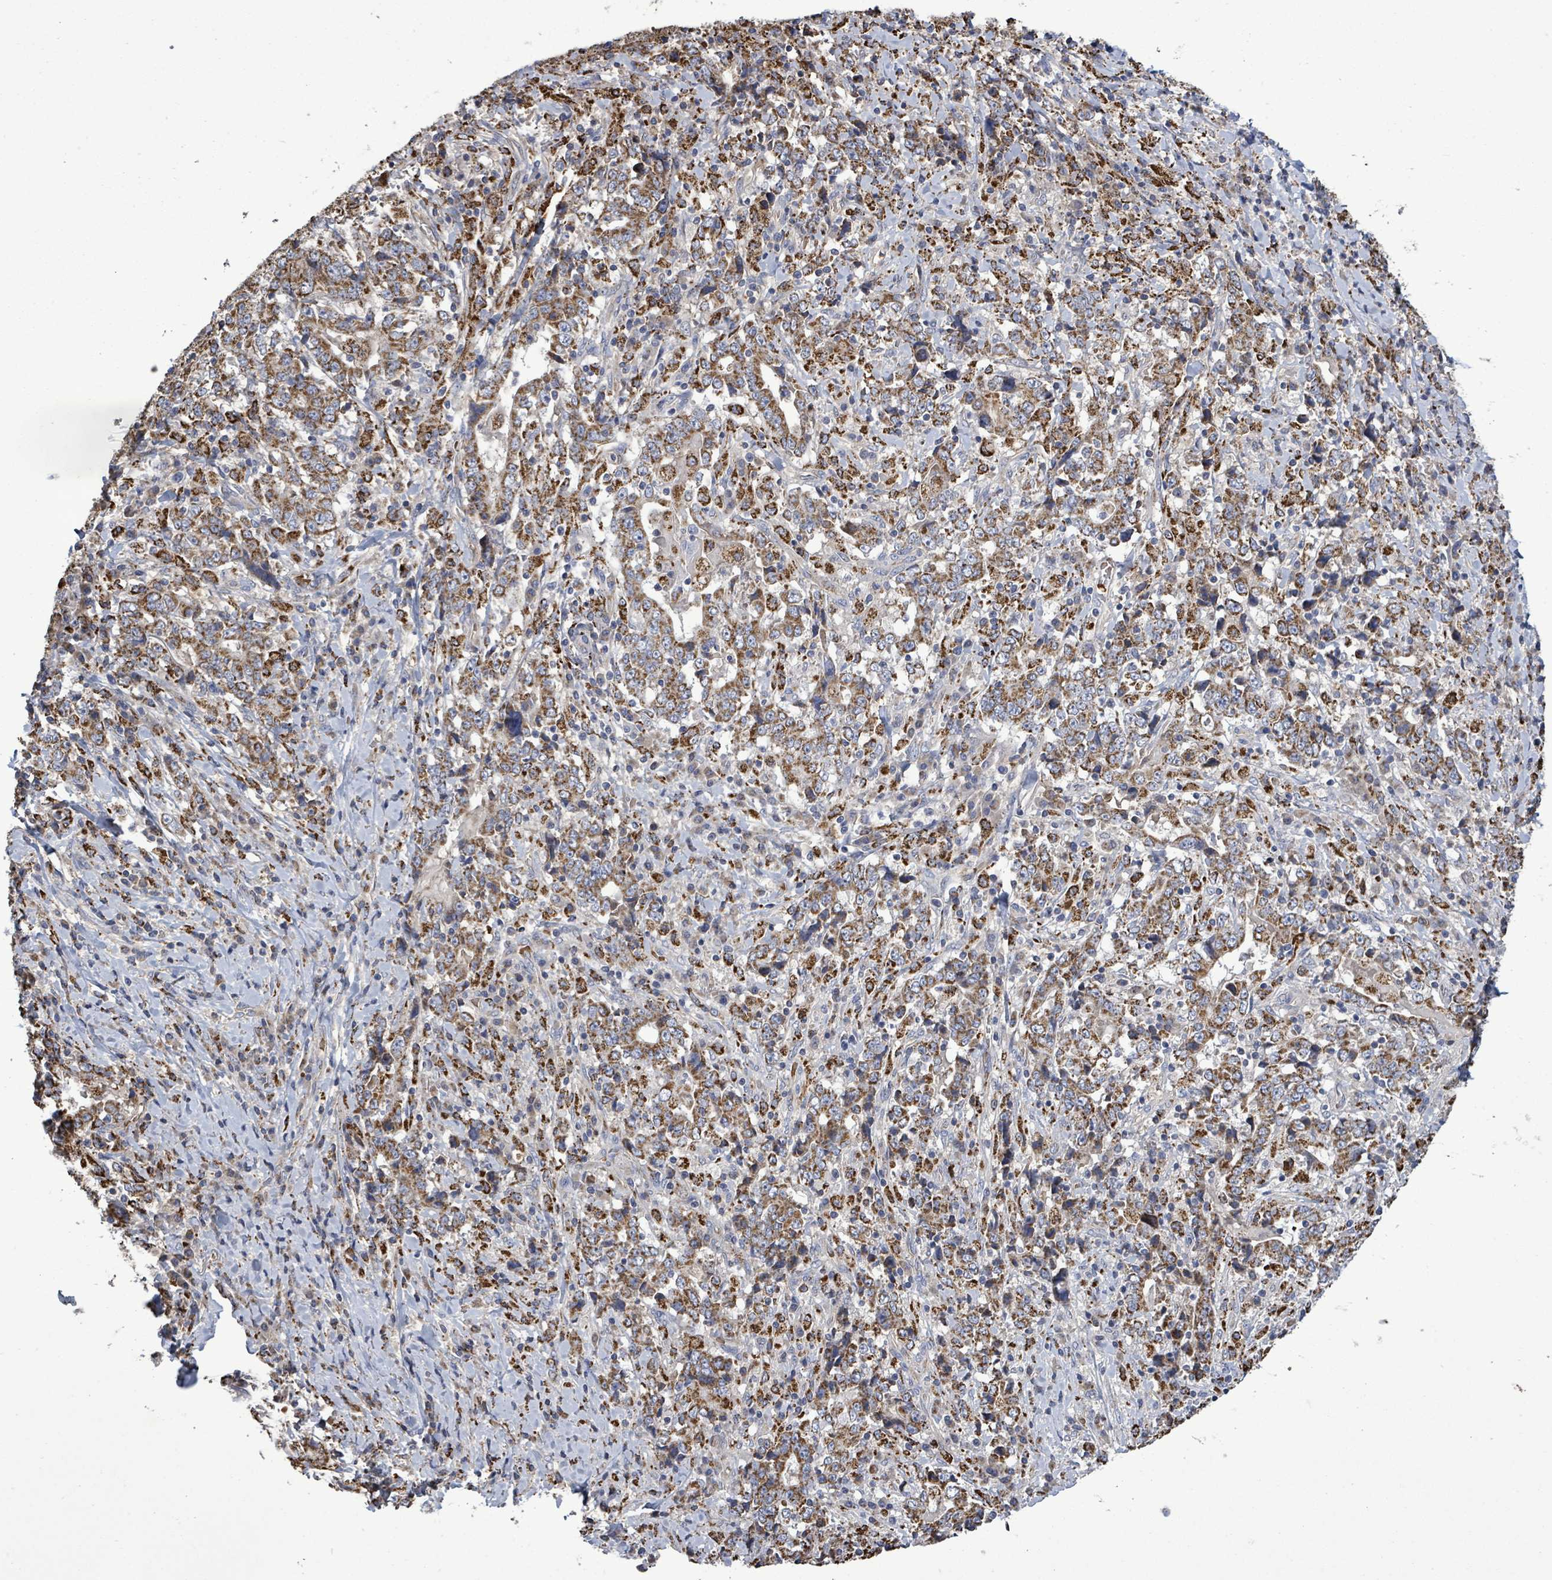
{"staining": {"intensity": "strong", "quantity": ">75%", "location": "cytoplasmic/membranous"}, "tissue": "stomach cancer", "cell_type": "Tumor cells", "image_type": "cancer", "snomed": [{"axis": "morphology", "description": "Normal tissue, NOS"}, {"axis": "morphology", "description": "Adenocarcinoma, NOS"}, {"axis": "topography", "description": "Stomach, upper"}, {"axis": "topography", "description": "Stomach"}], "caption": "Immunohistochemistry (IHC) staining of stomach cancer (adenocarcinoma), which exhibits high levels of strong cytoplasmic/membranous staining in approximately >75% of tumor cells indicating strong cytoplasmic/membranous protein positivity. The staining was performed using DAB (3,3'-diaminobenzidine) (brown) for protein detection and nuclei were counterstained in hematoxylin (blue).", "gene": "MTMR12", "patient": {"sex": "male", "age": 59}}